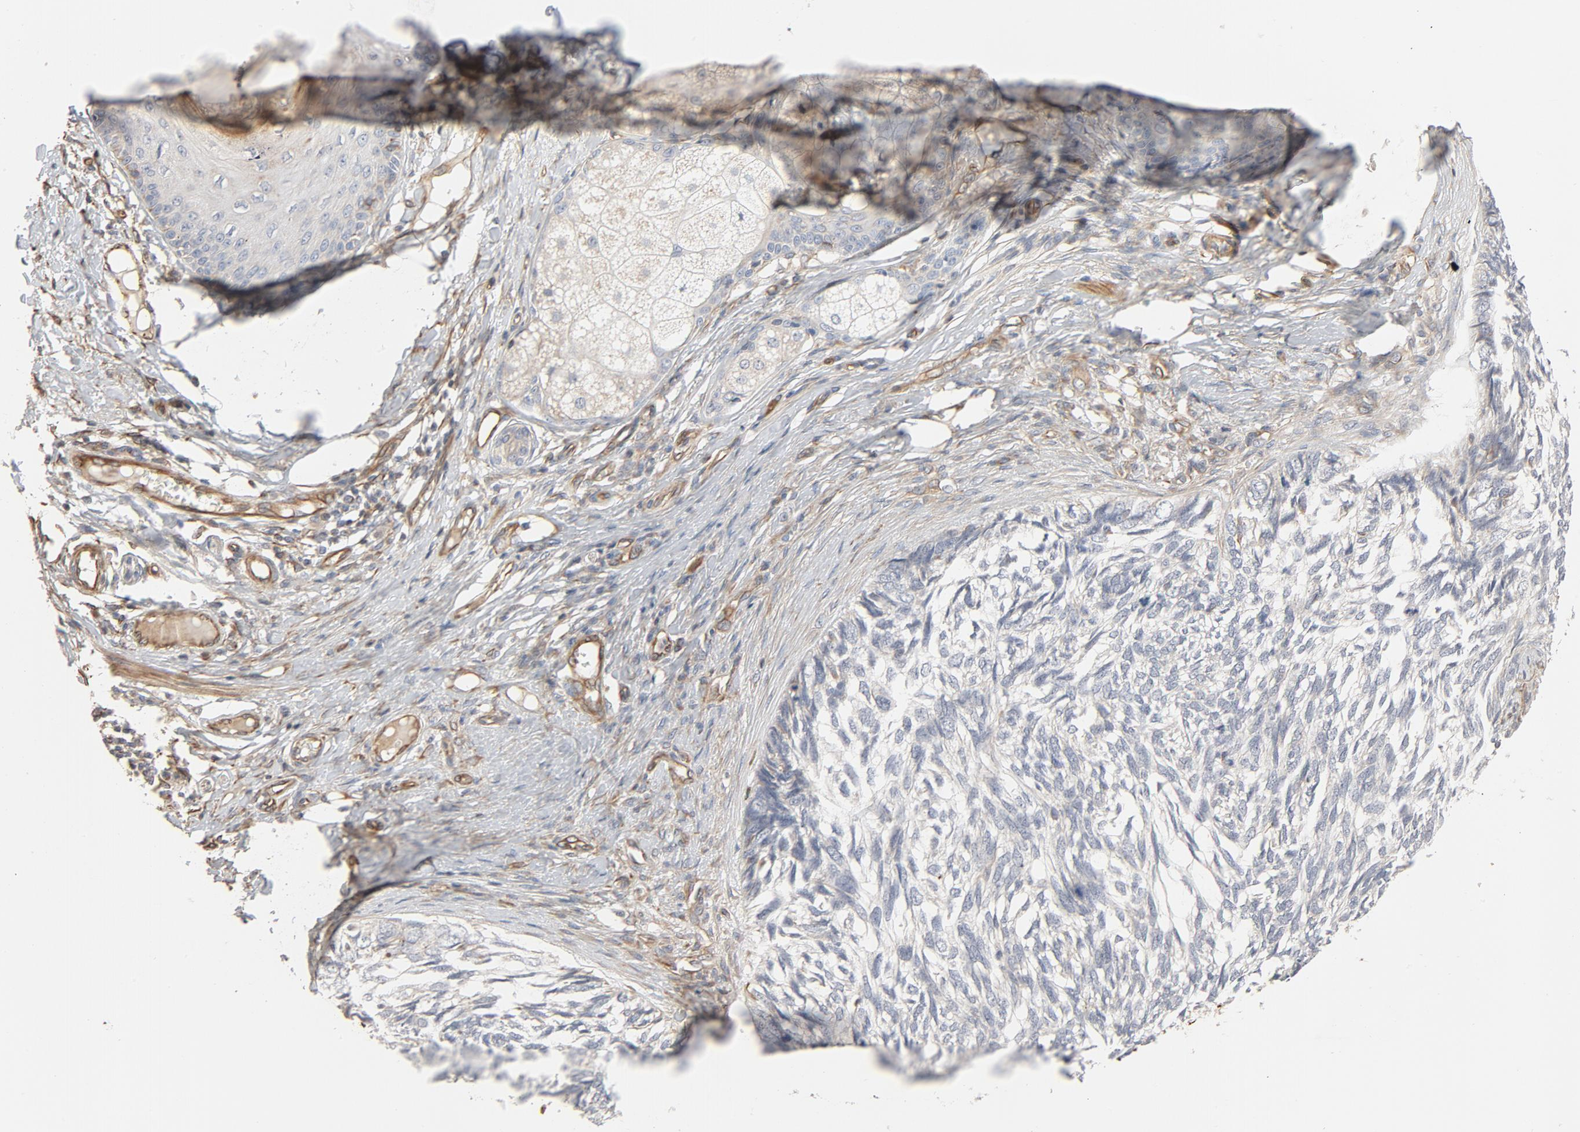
{"staining": {"intensity": "negative", "quantity": "none", "location": "none"}, "tissue": "skin cancer", "cell_type": "Tumor cells", "image_type": "cancer", "snomed": [{"axis": "morphology", "description": "Basal cell carcinoma"}, {"axis": "topography", "description": "Skin"}], "caption": "Immunohistochemistry (IHC) image of neoplastic tissue: human skin cancer stained with DAB displays no significant protein expression in tumor cells.", "gene": "TRIOBP", "patient": {"sex": "male", "age": 63}}